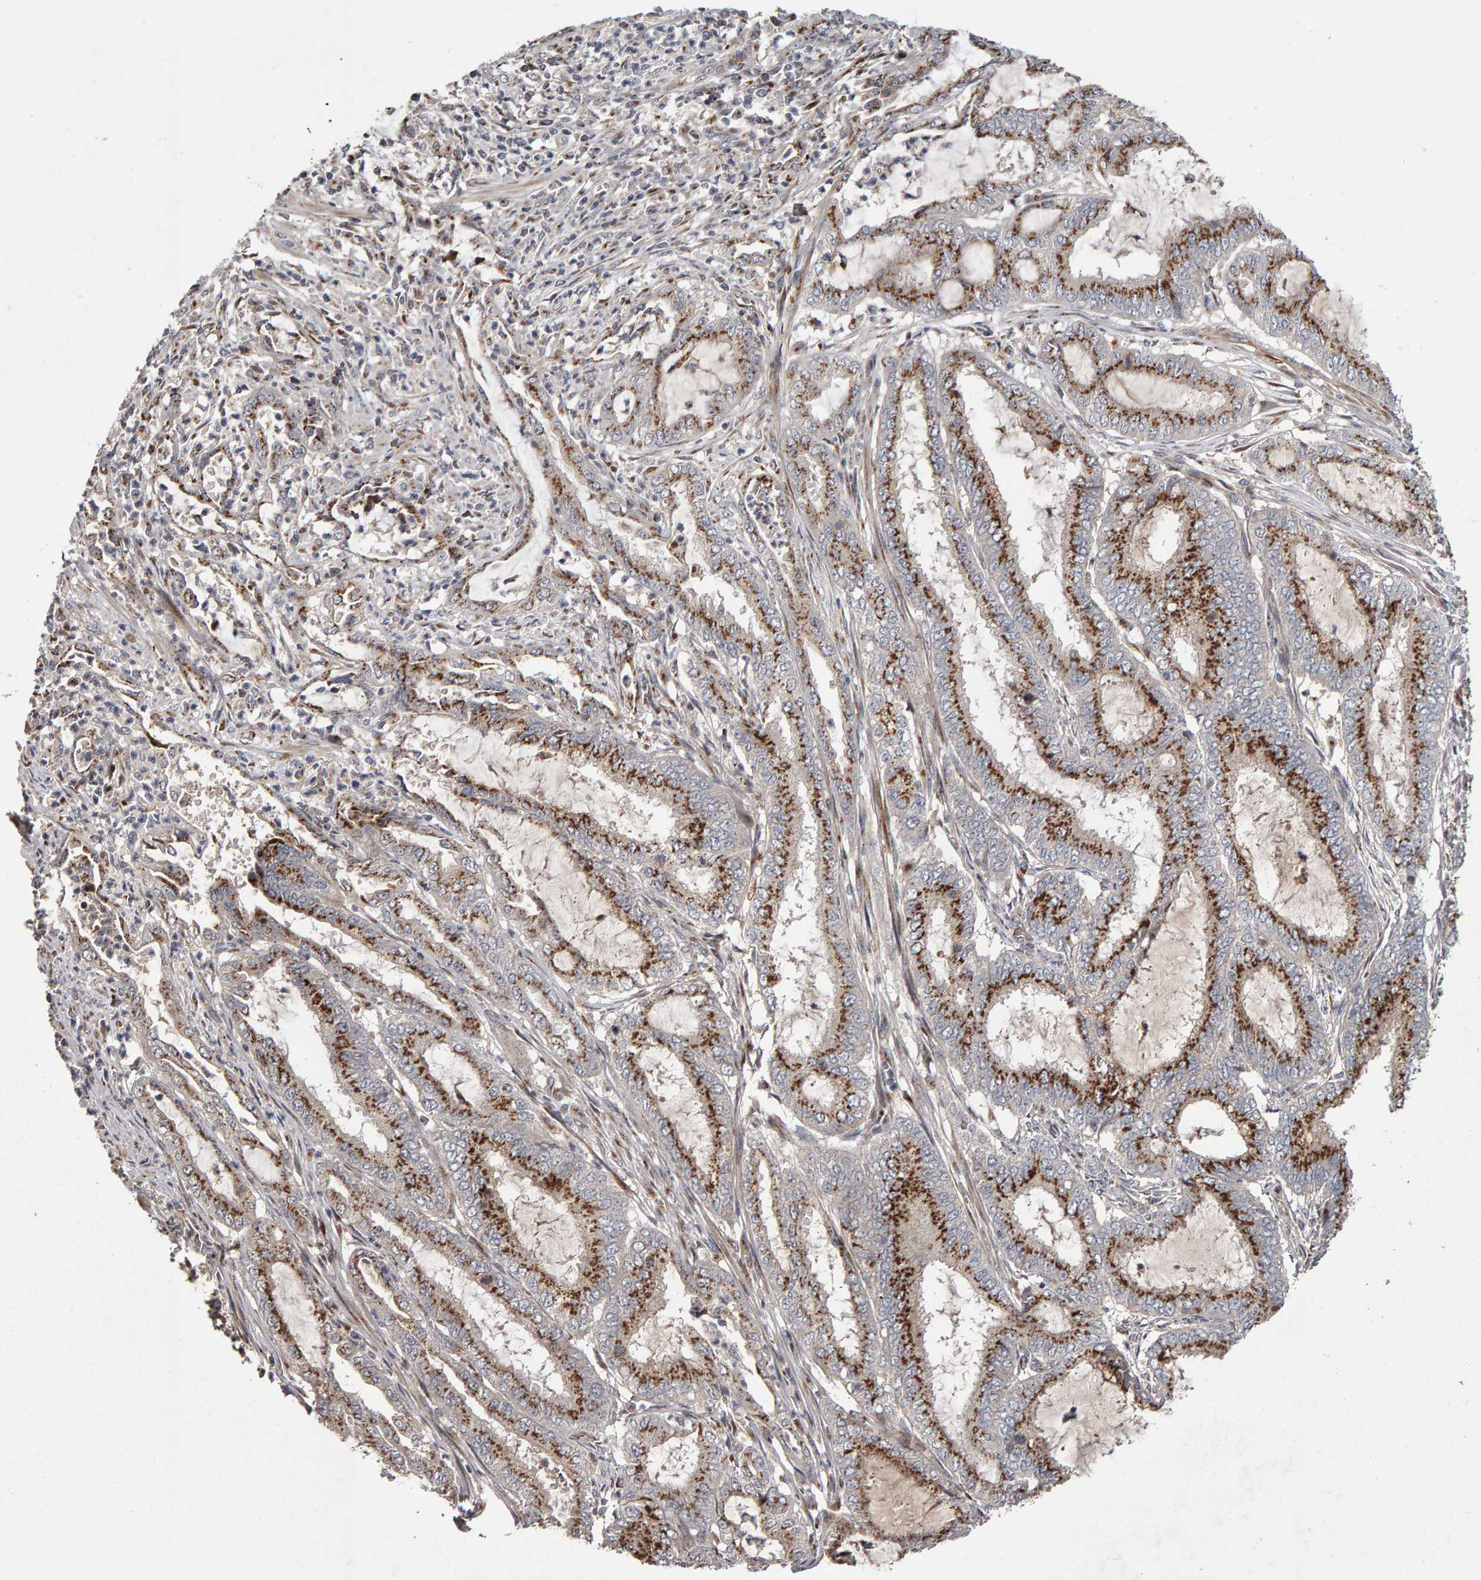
{"staining": {"intensity": "strong", "quantity": ">75%", "location": "cytoplasmic/membranous"}, "tissue": "endometrial cancer", "cell_type": "Tumor cells", "image_type": "cancer", "snomed": [{"axis": "morphology", "description": "Adenocarcinoma, NOS"}, {"axis": "topography", "description": "Endometrium"}], "caption": "Immunohistochemical staining of human endometrial cancer demonstrates strong cytoplasmic/membranous protein expression in approximately >75% of tumor cells.", "gene": "CANT1", "patient": {"sex": "female", "age": 51}}